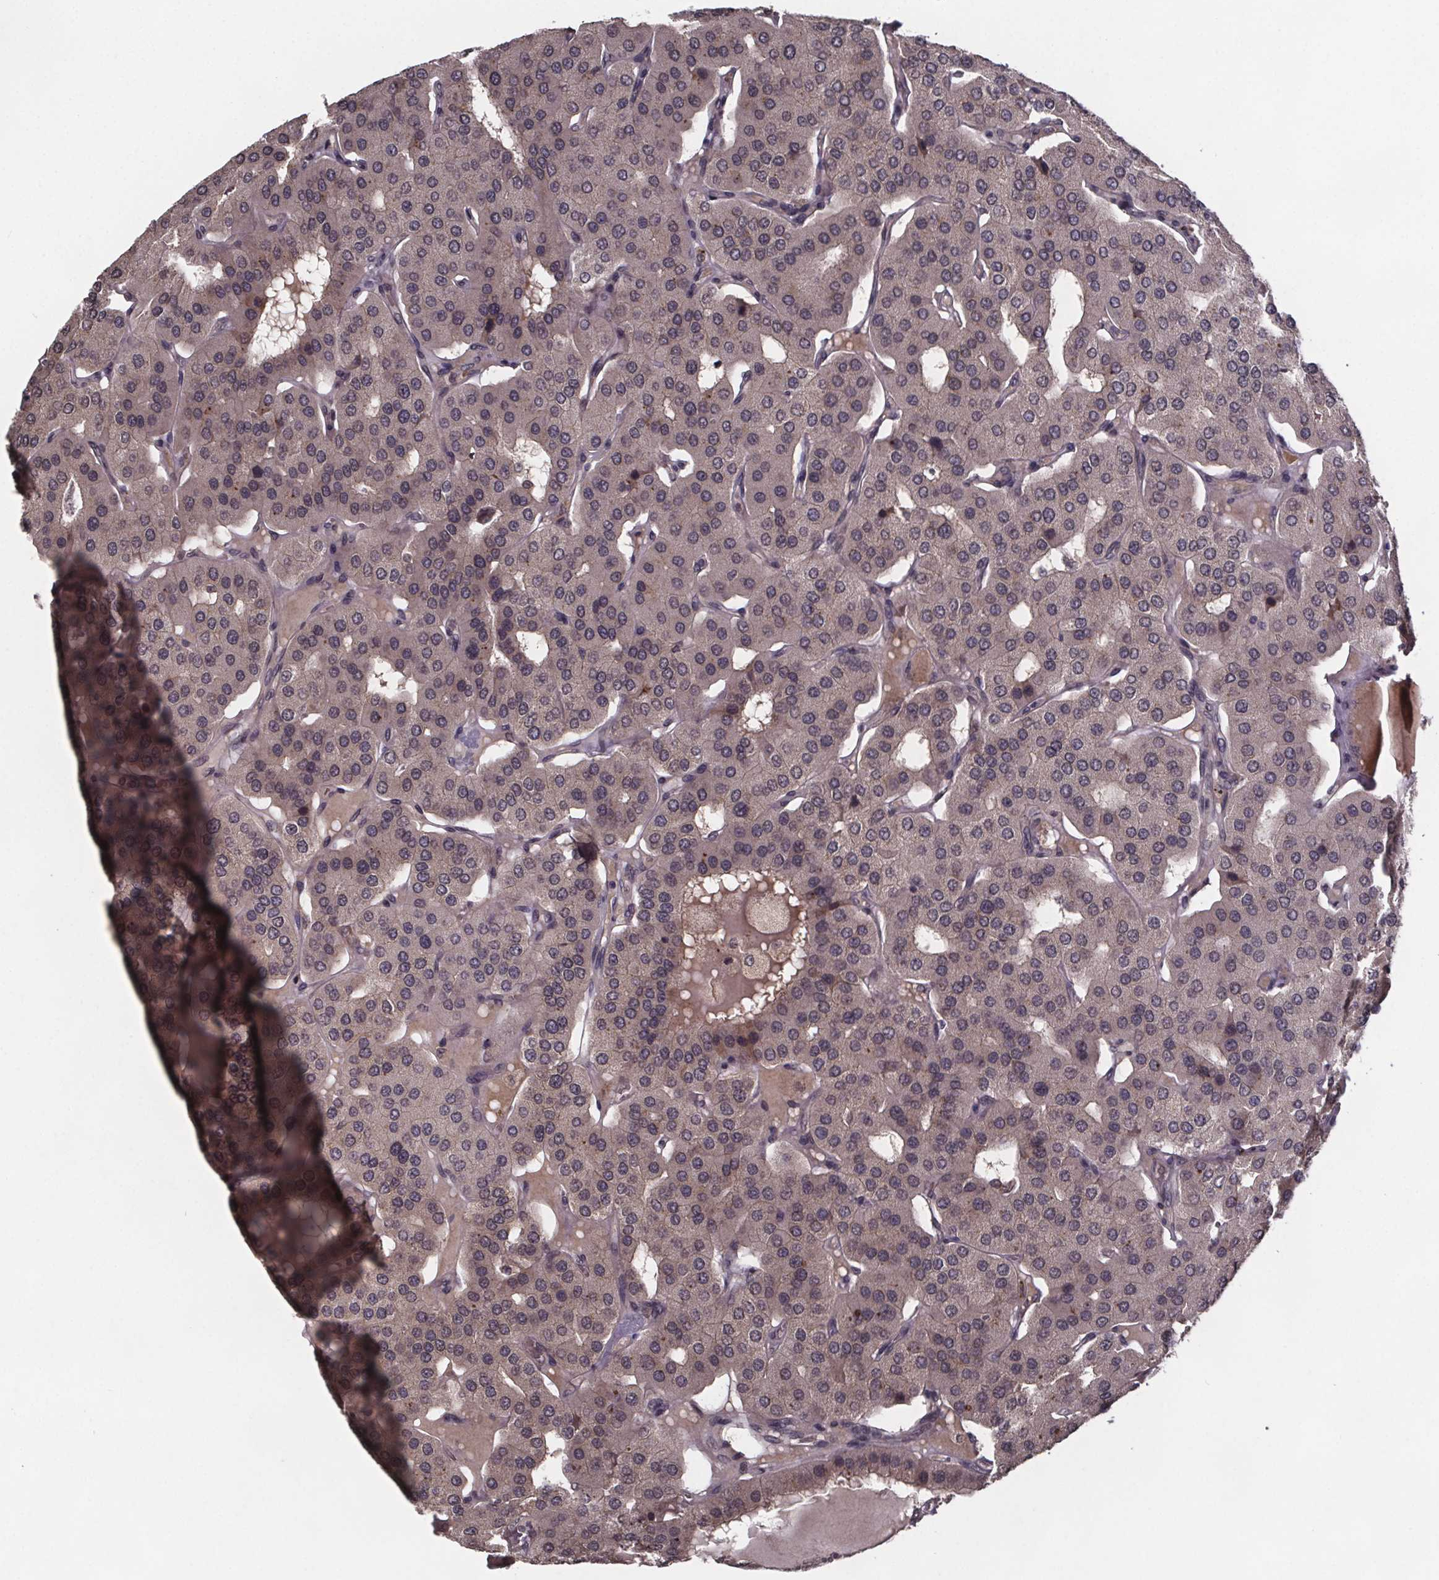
{"staining": {"intensity": "weak", "quantity": "25%-75%", "location": "cytoplasmic/membranous"}, "tissue": "parathyroid gland", "cell_type": "Glandular cells", "image_type": "normal", "snomed": [{"axis": "morphology", "description": "Normal tissue, NOS"}, {"axis": "morphology", "description": "Adenoma, NOS"}, {"axis": "topography", "description": "Parathyroid gland"}], "caption": "A brown stain labels weak cytoplasmic/membranous expression of a protein in glandular cells of normal human parathyroid gland.", "gene": "SAT1", "patient": {"sex": "female", "age": 86}}